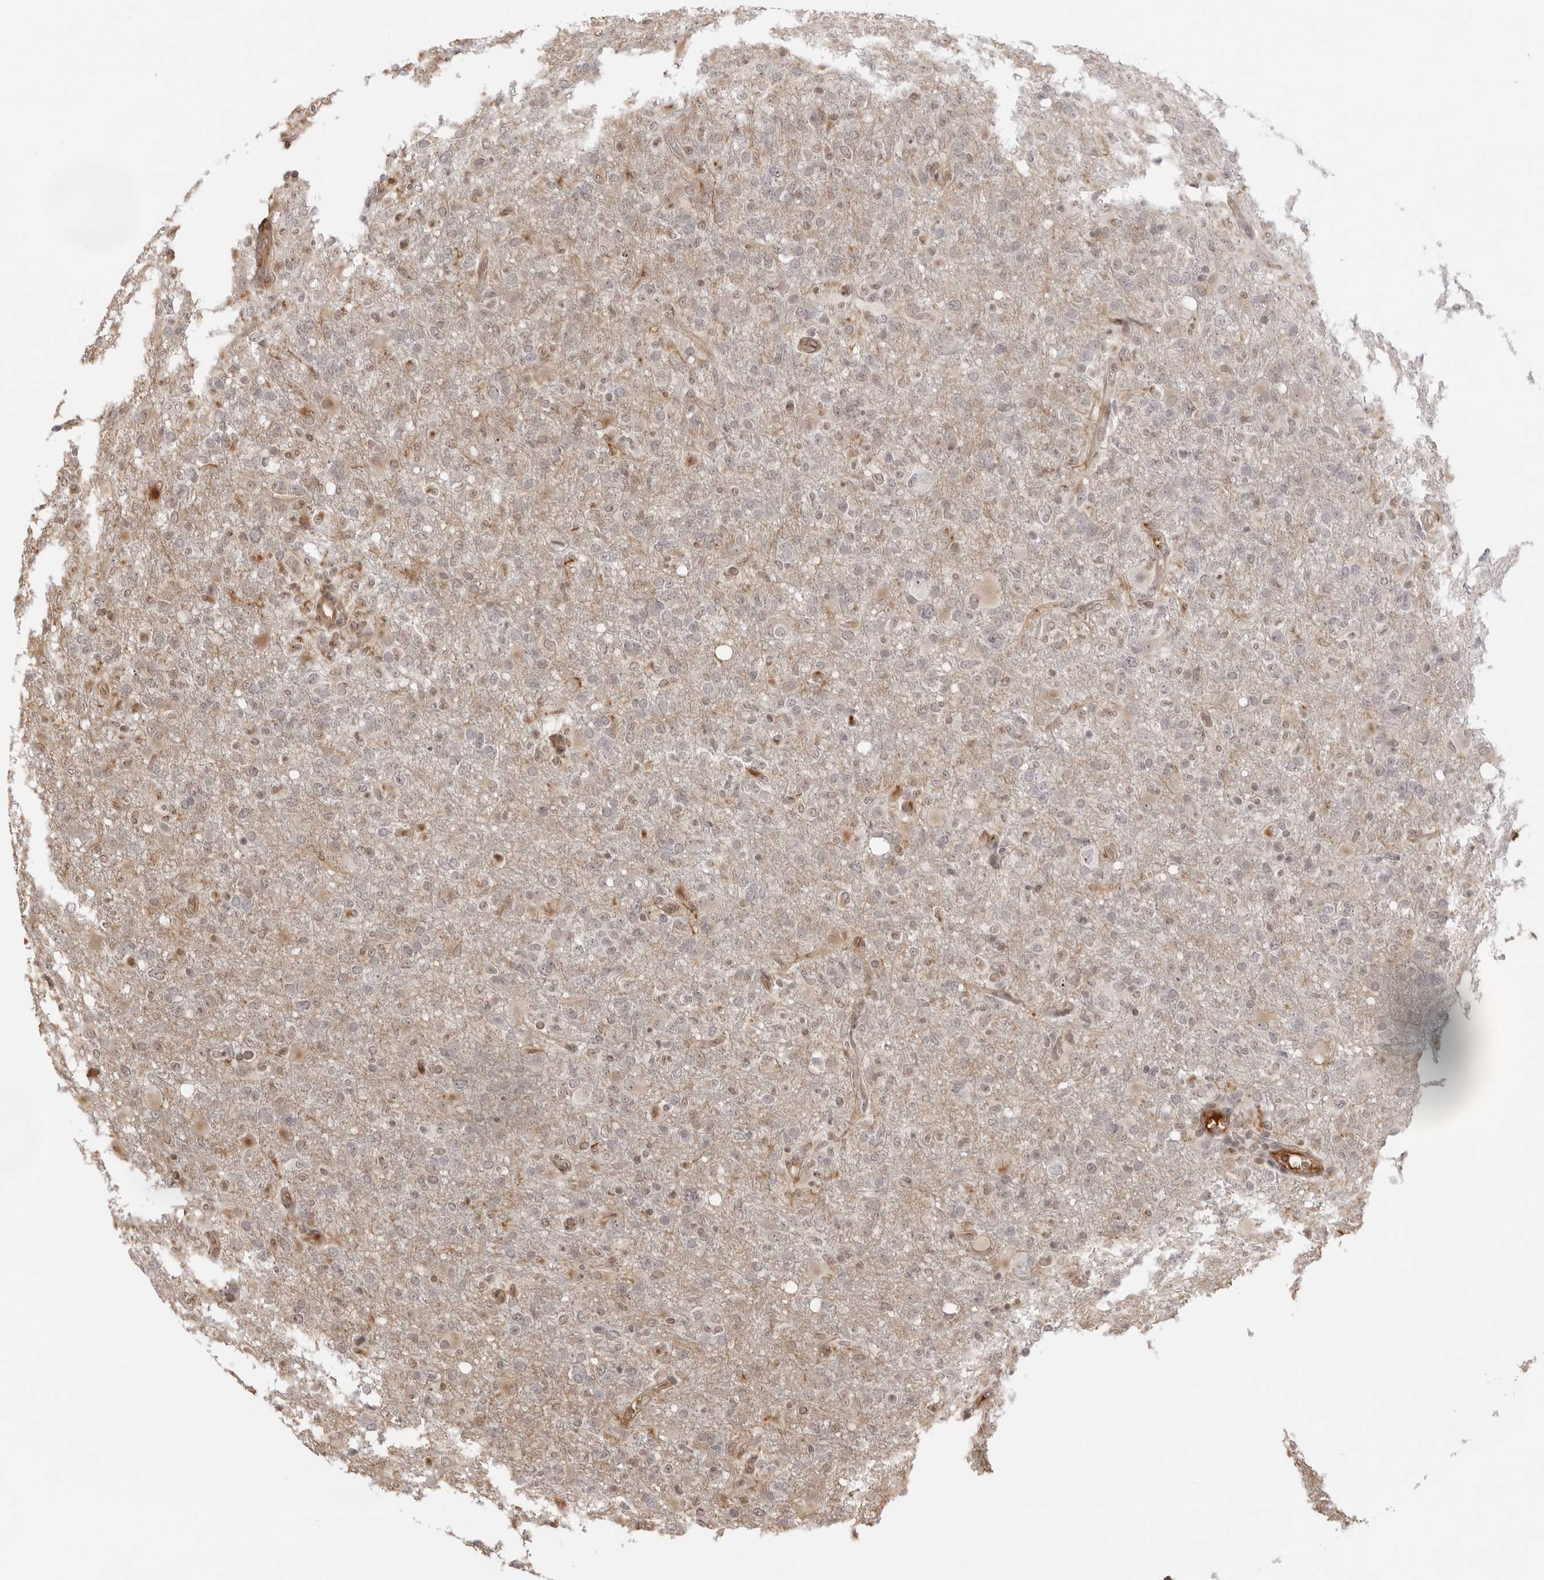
{"staining": {"intensity": "negative", "quantity": "none", "location": "none"}, "tissue": "glioma", "cell_type": "Tumor cells", "image_type": "cancer", "snomed": [{"axis": "morphology", "description": "Glioma, malignant, High grade"}, {"axis": "topography", "description": "Brain"}], "caption": "A photomicrograph of malignant glioma (high-grade) stained for a protein demonstrates no brown staining in tumor cells.", "gene": "DYNLT5", "patient": {"sex": "female", "age": 57}}